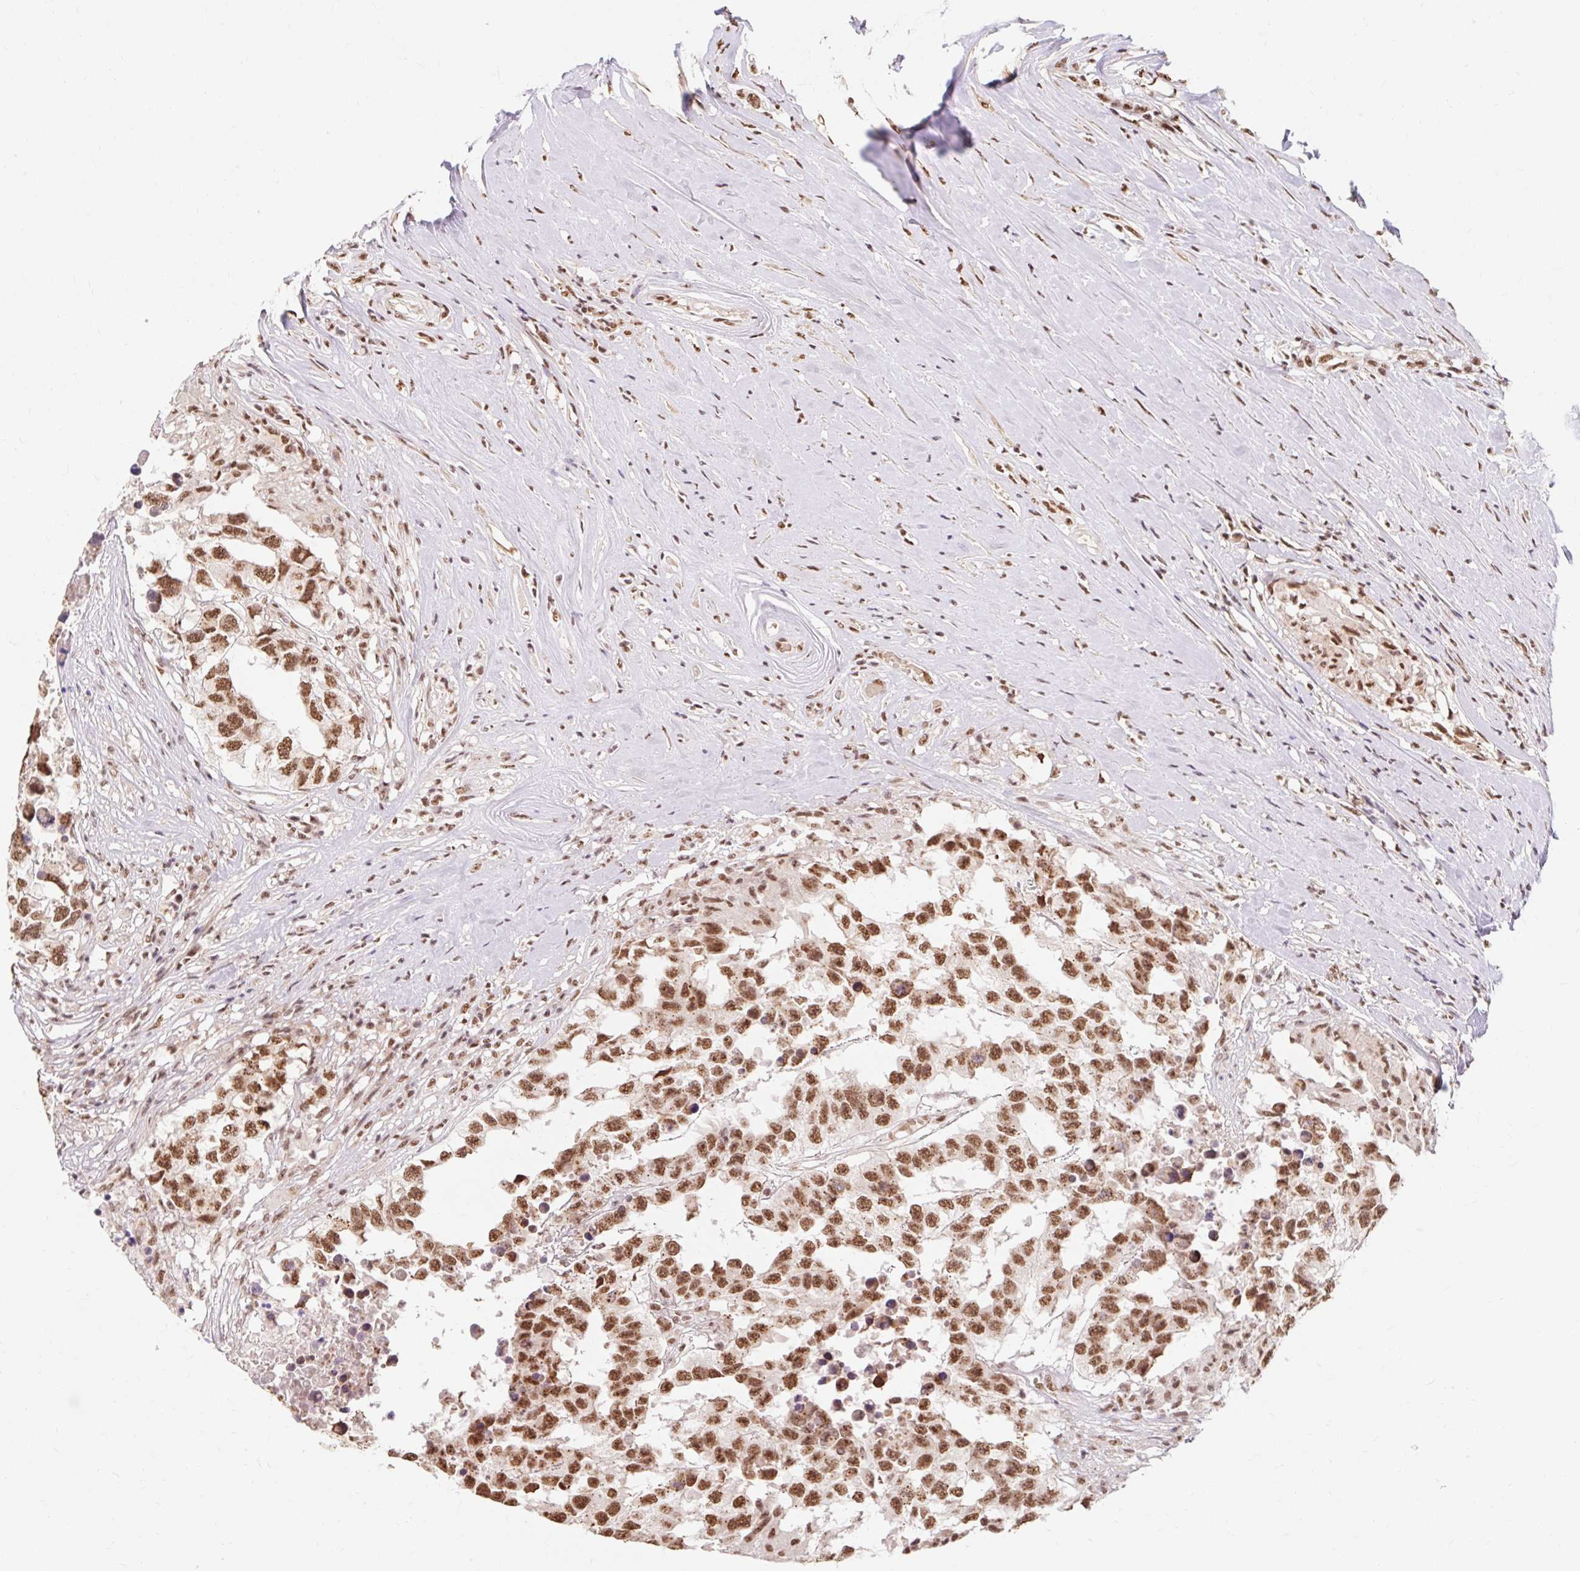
{"staining": {"intensity": "strong", "quantity": ">75%", "location": "nuclear"}, "tissue": "testis cancer", "cell_type": "Tumor cells", "image_type": "cancer", "snomed": [{"axis": "morphology", "description": "Carcinoma, Embryonal, NOS"}, {"axis": "topography", "description": "Testis"}], "caption": "DAB (3,3'-diaminobenzidine) immunohistochemical staining of human embryonal carcinoma (testis) reveals strong nuclear protein expression in about >75% of tumor cells. Using DAB (brown) and hematoxylin (blue) stains, captured at high magnification using brightfield microscopy.", "gene": "BICRA", "patient": {"sex": "male", "age": 83}}